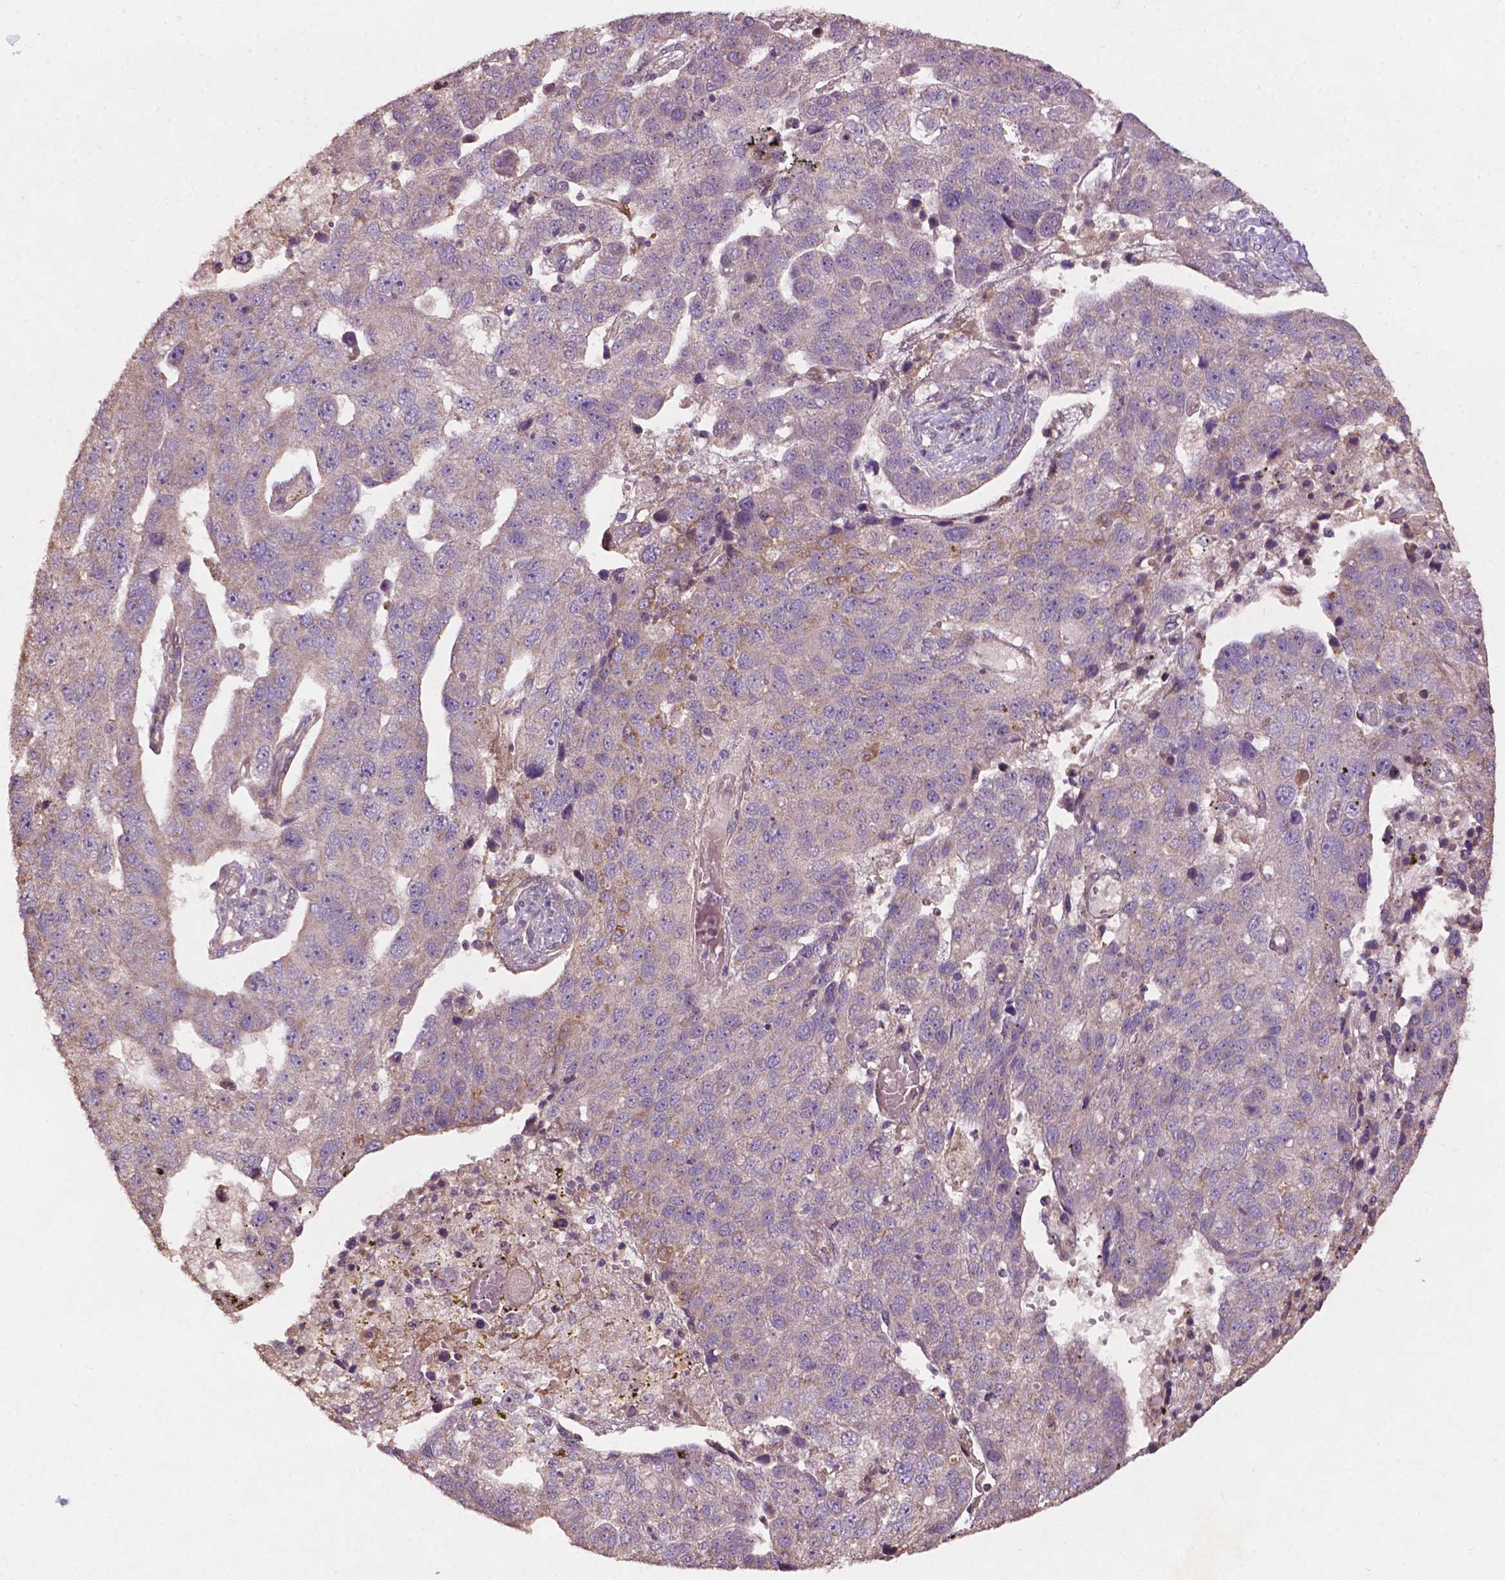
{"staining": {"intensity": "weak", "quantity": "<25%", "location": "cytoplasmic/membranous"}, "tissue": "pancreatic cancer", "cell_type": "Tumor cells", "image_type": "cancer", "snomed": [{"axis": "morphology", "description": "Adenocarcinoma, NOS"}, {"axis": "topography", "description": "Pancreas"}], "caption": "A high-resolution histopathology image shows immunohistochemistry staining of adenocarcinoma (pancreatic), which exhibits no significant staining in tumor cells.", "gene": "CDC42BPA", "patient": {"sex": "female", "age": 61}}